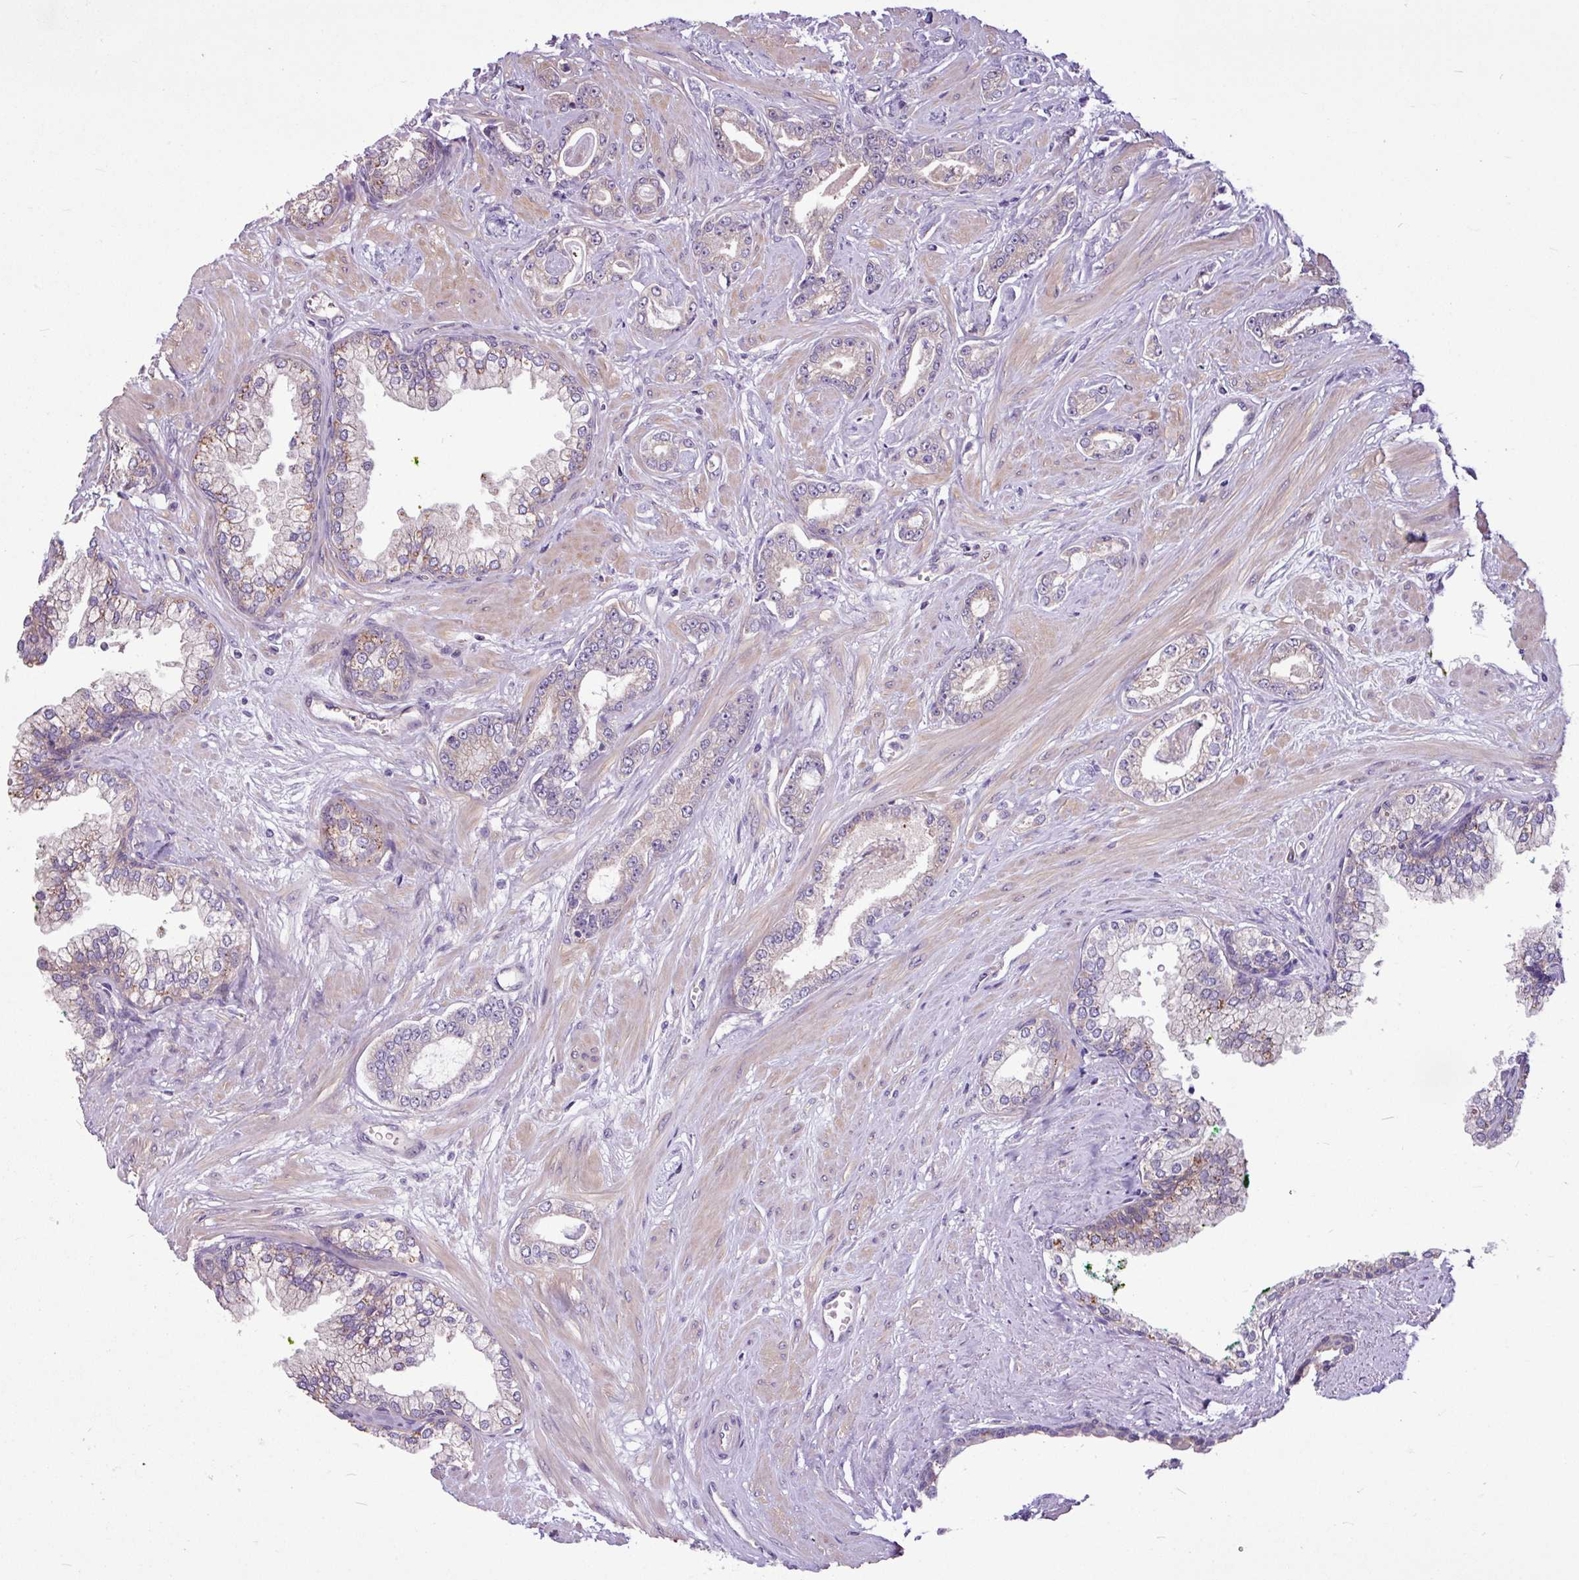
{"staining": {"intensity": "negative", "quantity": "none", "location": "none"}, "tissue": "prostate cancer", "cell_type": "Tumor cells", "image_type": "cancer", "snomed": [{"axis": "morphology", "description": "Adenocarcinoma, Low grade"}, {"axis": "topography", "description": "Prostate"}], "caption": "This histopathology image is of prostate low-grade adenocarcinoma stained with IHC to label a protein in brown with the nuclei are counter-stained blue. There is no staining in tumor cells.", "gene": "MROH2A", "patient": {"sex": "male", "age": 60}}